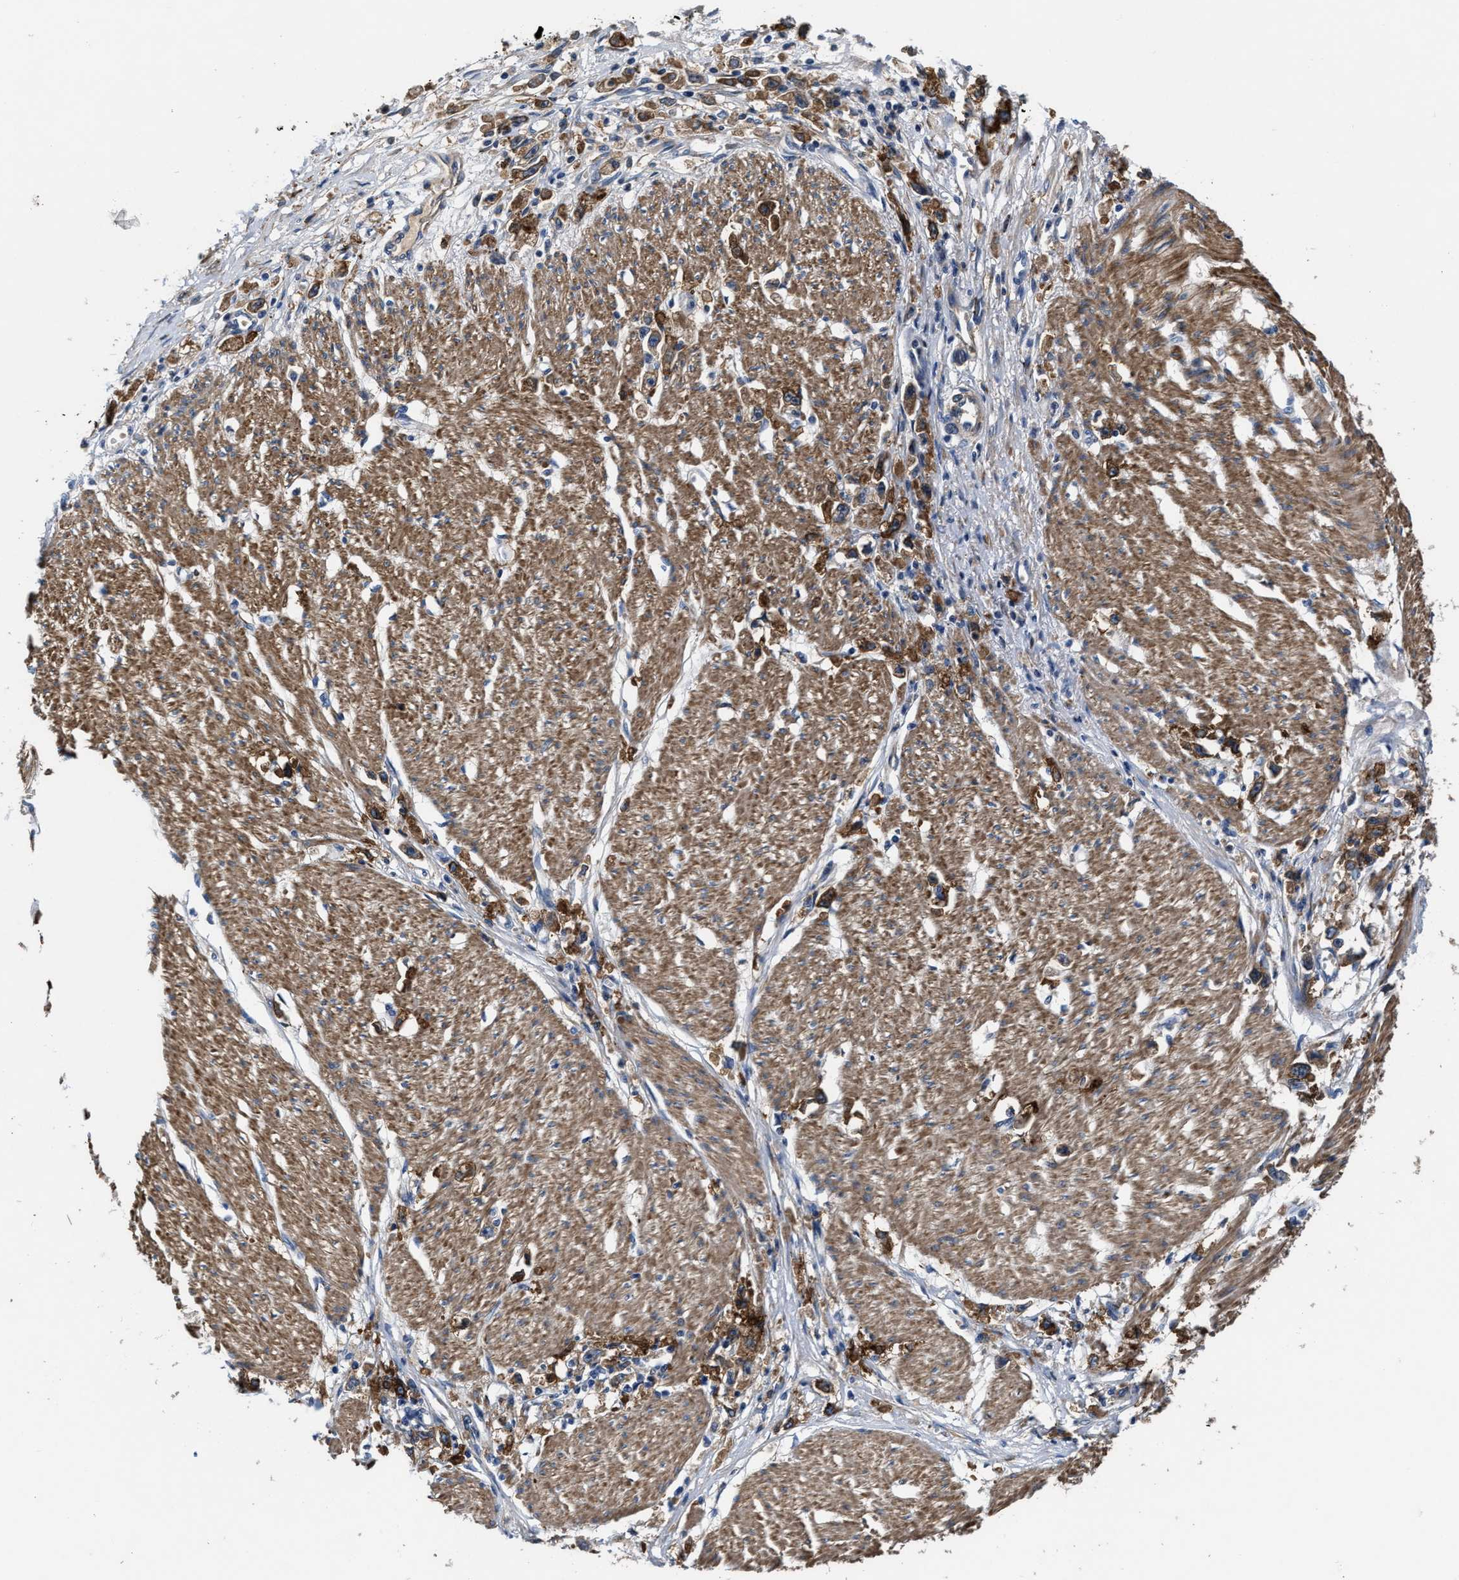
{"staining": {"intensity": "moderate", "quantity": ">75%", "location": "cytoplasmic/membranous"}, "tissue": "stomach cancer", "cell_type": "Tumor cells", "image_type": "cancer", "snomed": [{"axis": "morphology", "description": "Adenocarcinoma, NOS"}, {"axis": "topography", "description": "Stomach"}], "caption": "Human stomach cancer stained with a protein marker exhibits moderate staining in tumor cells.", "gene": "SLC12A2", "patient": {"sex": "female", "age": 59}}